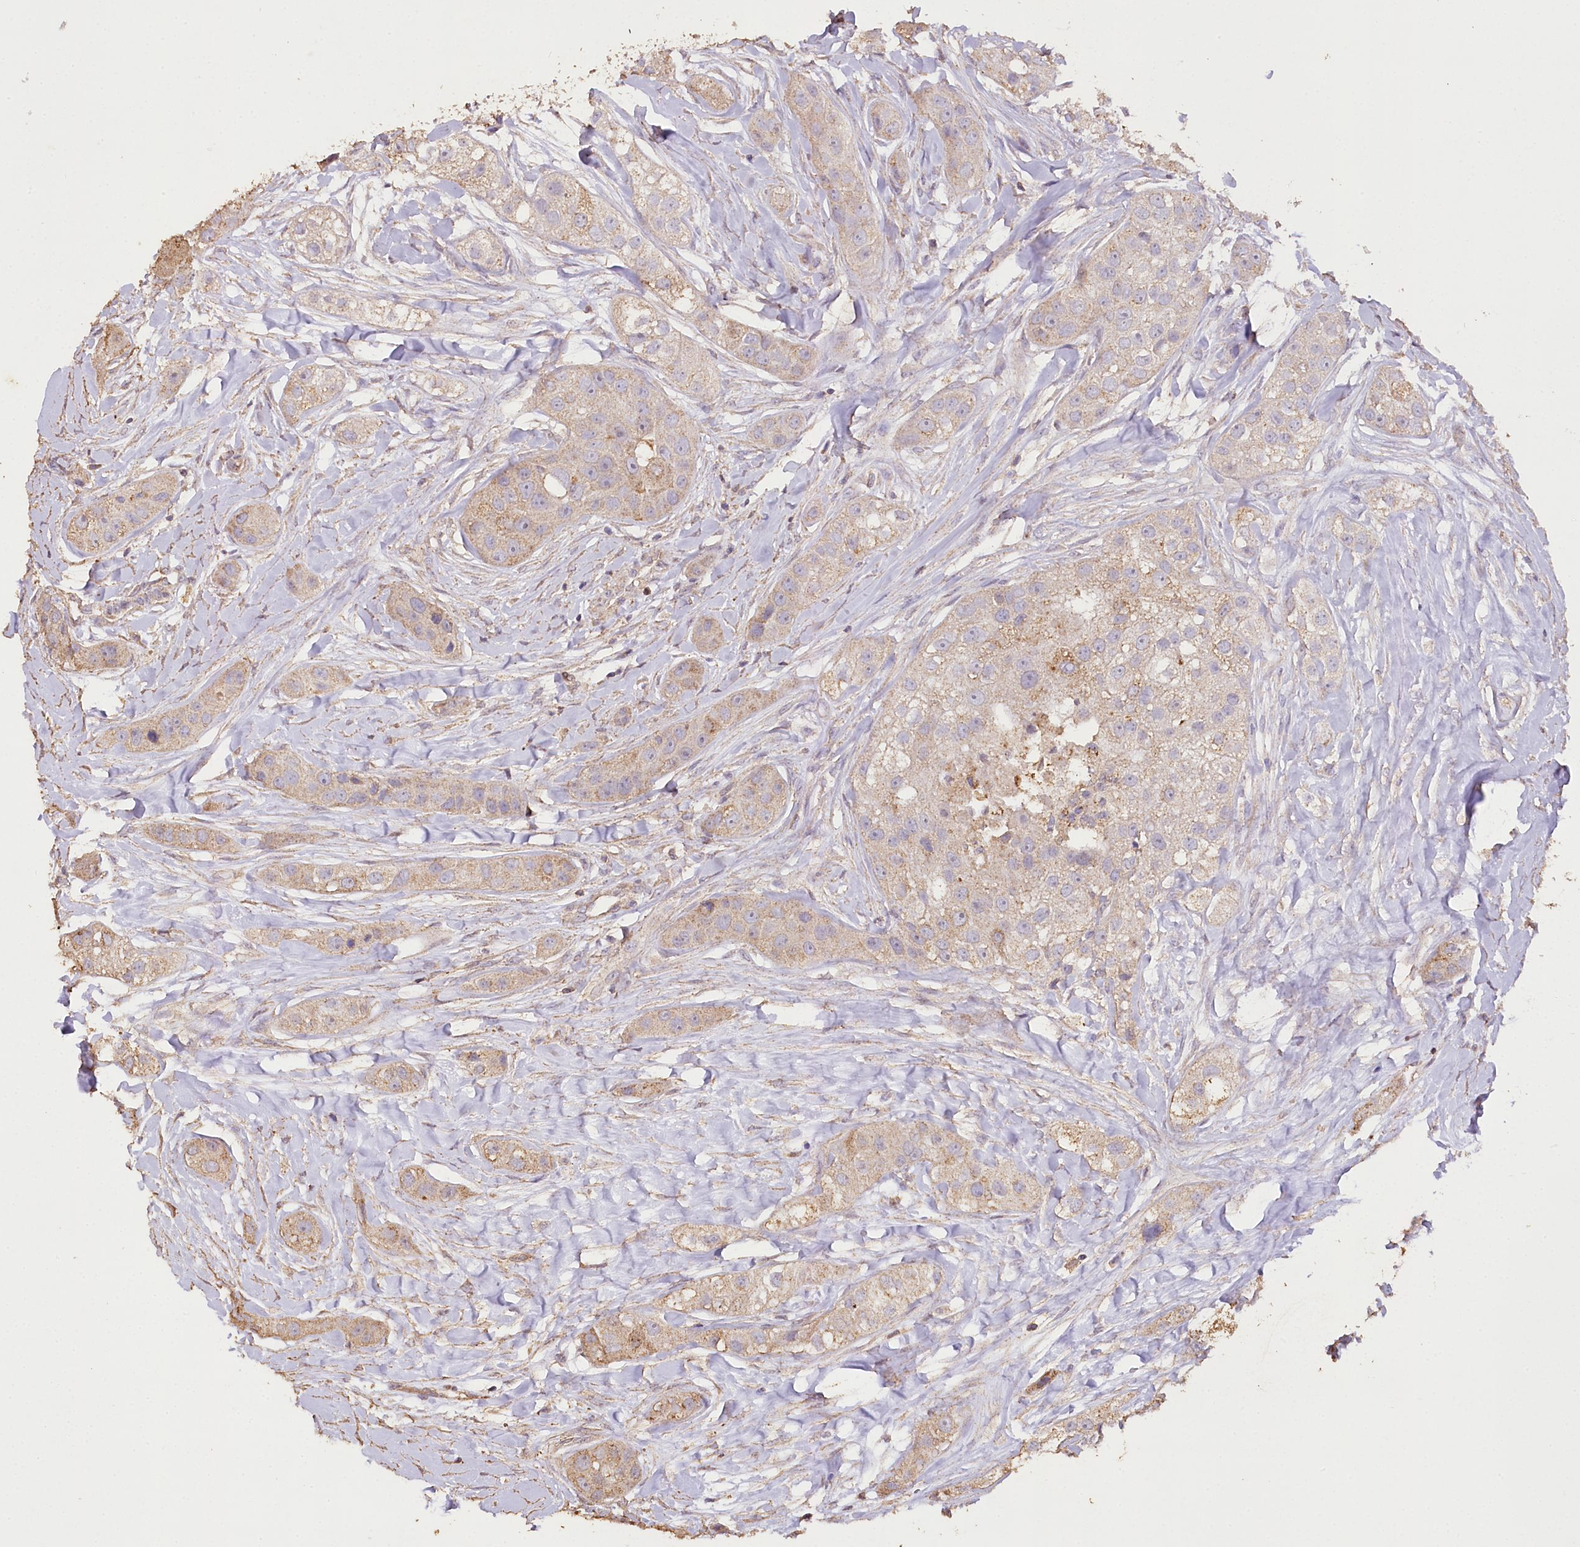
{"staining": {"intensity": "weak", "quantity": ">75%", "location": "cytoplasmic/membranous"}, "tissue": "head and neck cancer", "cell_type": "Tumor cells", "image_type": "cancer", "snomed": [{"axis": "morphology", "description": "Normal tissue, NOS"}, {"axis": "morphology", "description": "Squamous cell carcinoma, NOS"}, {"axis": "topography", "description": "Skeletal muscle"}, {"axis": "topography", "description": "Head-Neck"}], "caption": "Tumor cells display low levels of weak cytoplasmic/membranous positivity in approximately >75% of cells in head and neck cancer.", "gene": "IREB2", "patient": {"sex": "male", "age": 51}}